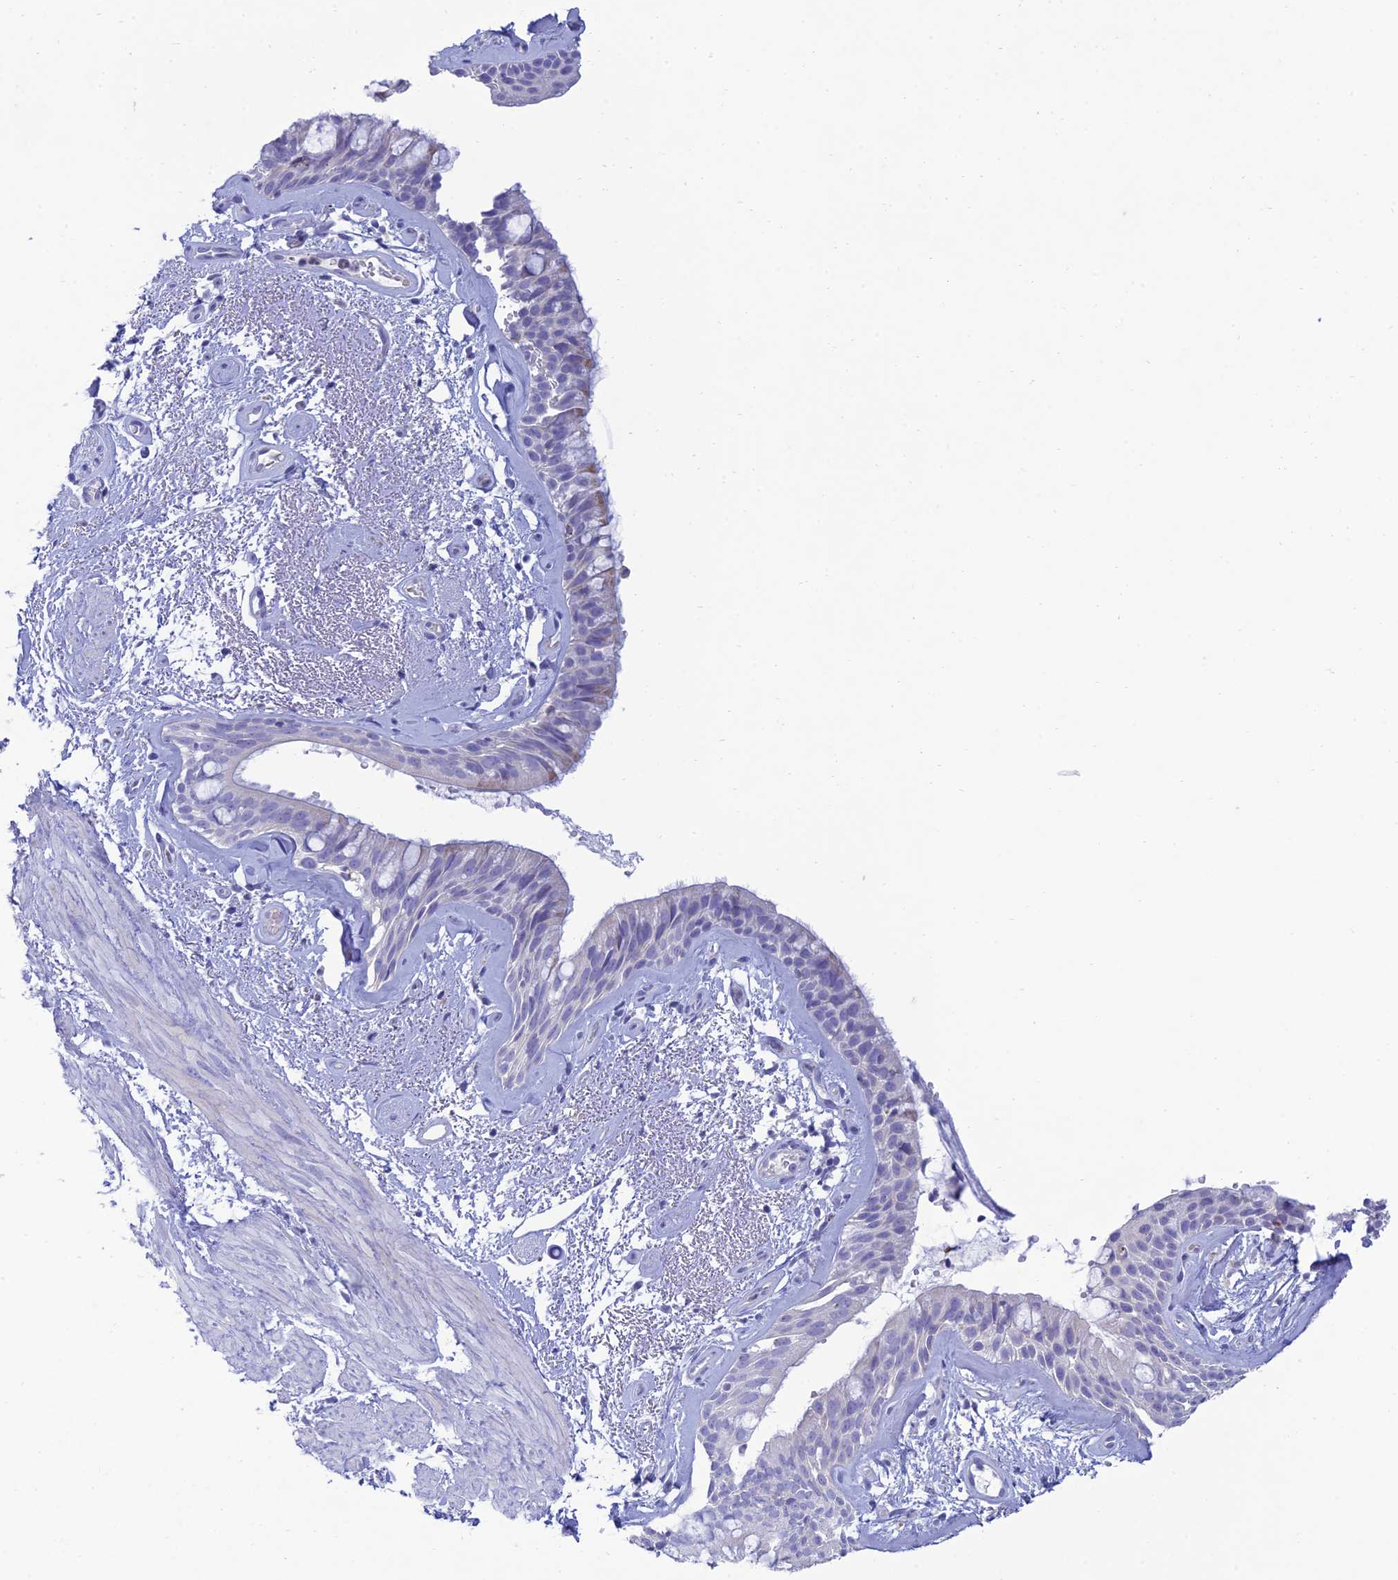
{"staining": {"intensity": "negative", "quantity": "none", "location": "none"}, "tissue": "bronchus", "cell_type": "Respiratory epithelial cells", "image_type": "normal", "snomed": [{"axis": "morphology", "description": "Normal tissue, NOS"}, {"axis": "topography", "description": "Cartilage tissue"}, {"axis": "topography", "description": "Bronchus"}], "caption": "Bronchus was stained to show a protein in brown. There is no significant positivity in respiratory epithelial cells.", "gene": "MAL2", "patient": {"sex": "female", "age": 66}}